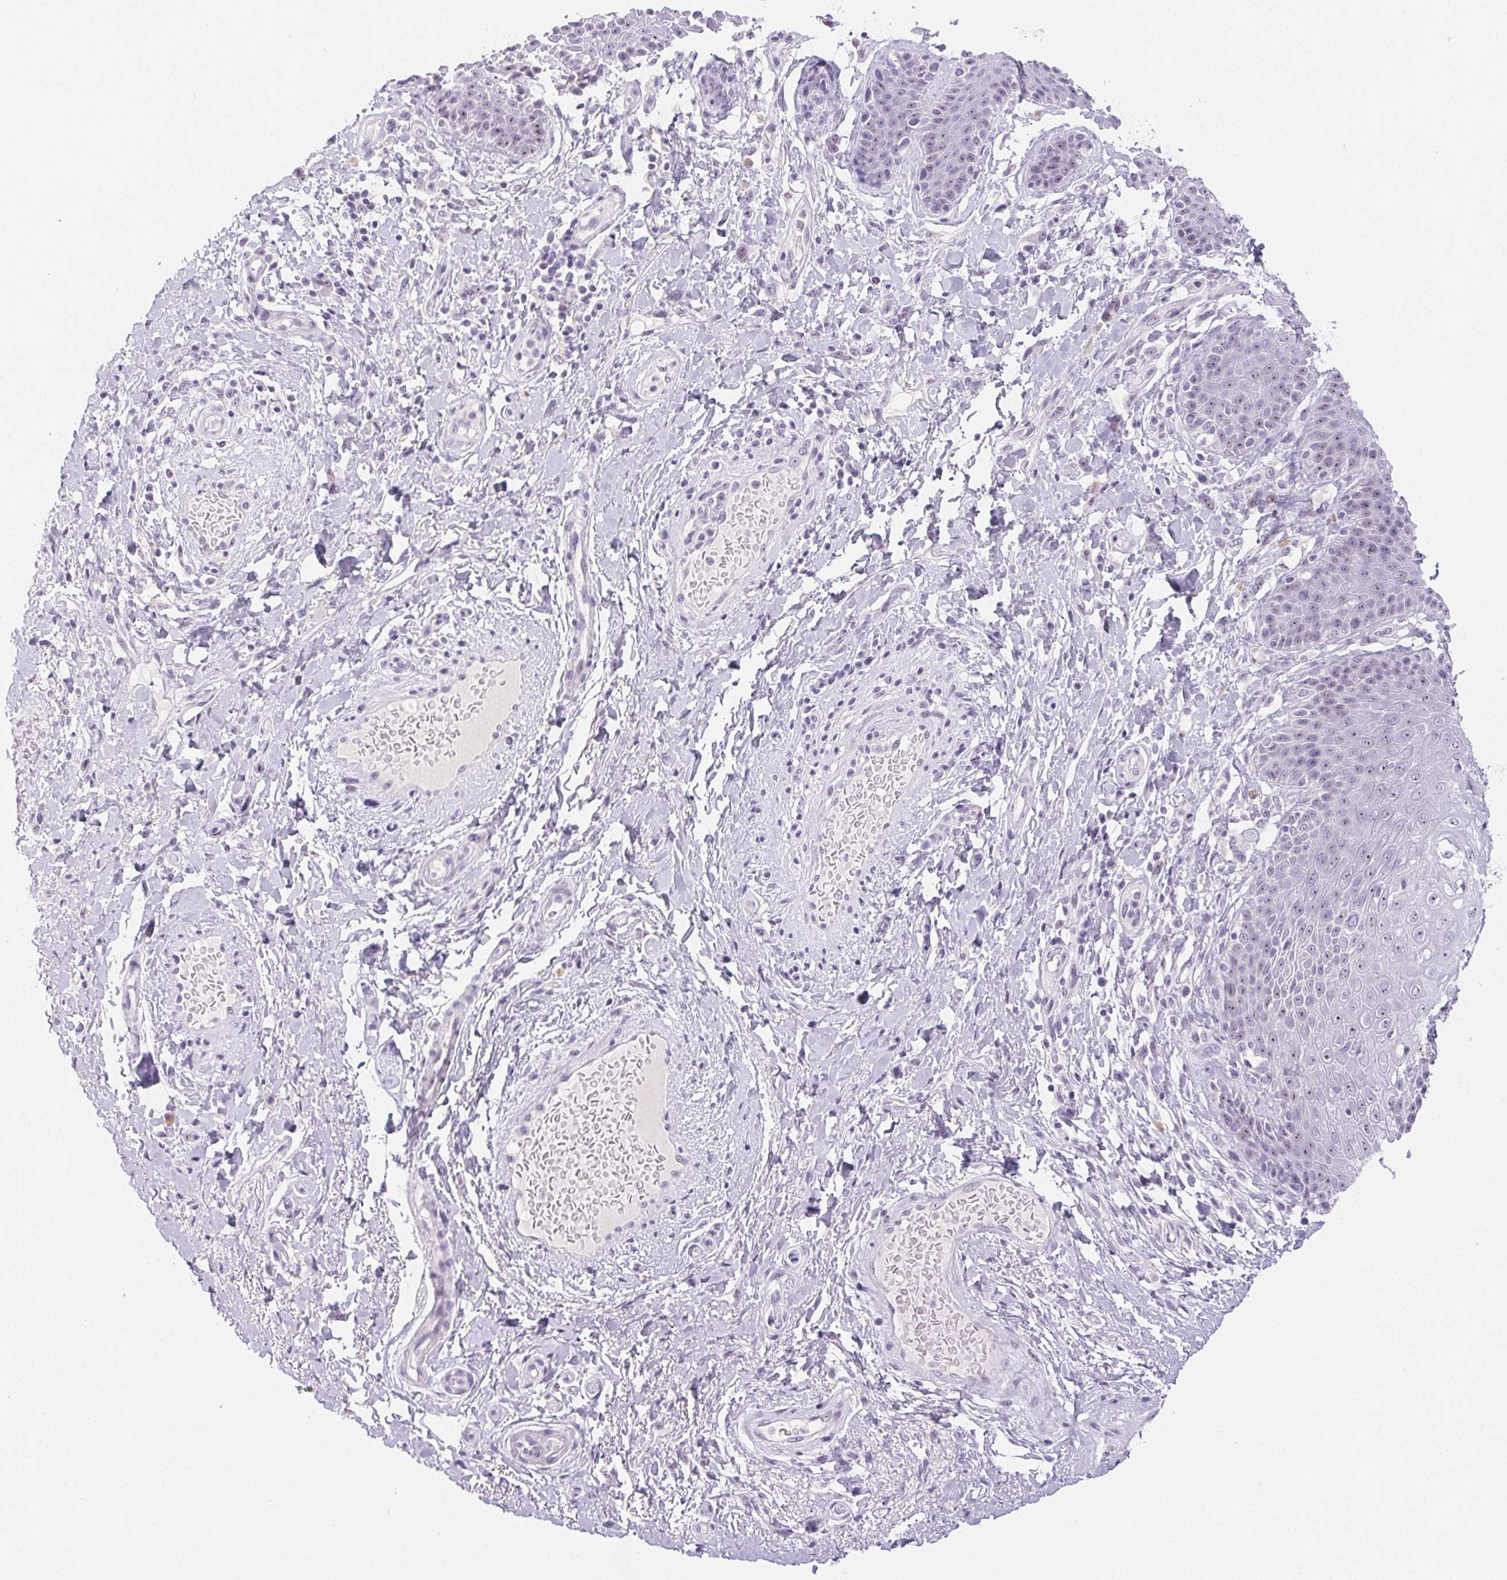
{"staining": {"intensity": "weak", "quantity": "25%-75%", "location": "nuclear"}, "tissue": "skin", "cell_type": "Epidermal cells", "image_type": "normal", "snomed": [{"axis": "morphology", "description": "Normal tissue, NOS"}, {"axis": "topography", "description": "Anal"}, {"axis": "topography", "description": "Peripheral nerve tissue"}], "caption": "Immunohistochemical staining of normal skin exhibits low levels of weak nuclear positivity in about 25%-75% of epidermal cells. The staining was performed using DAB, with brown indicating positive protein expression. Nuclei are stained blue with hematoxylin.", "gene": "ST8SIA3", "patient": {"sex": "male", "age": 51}}